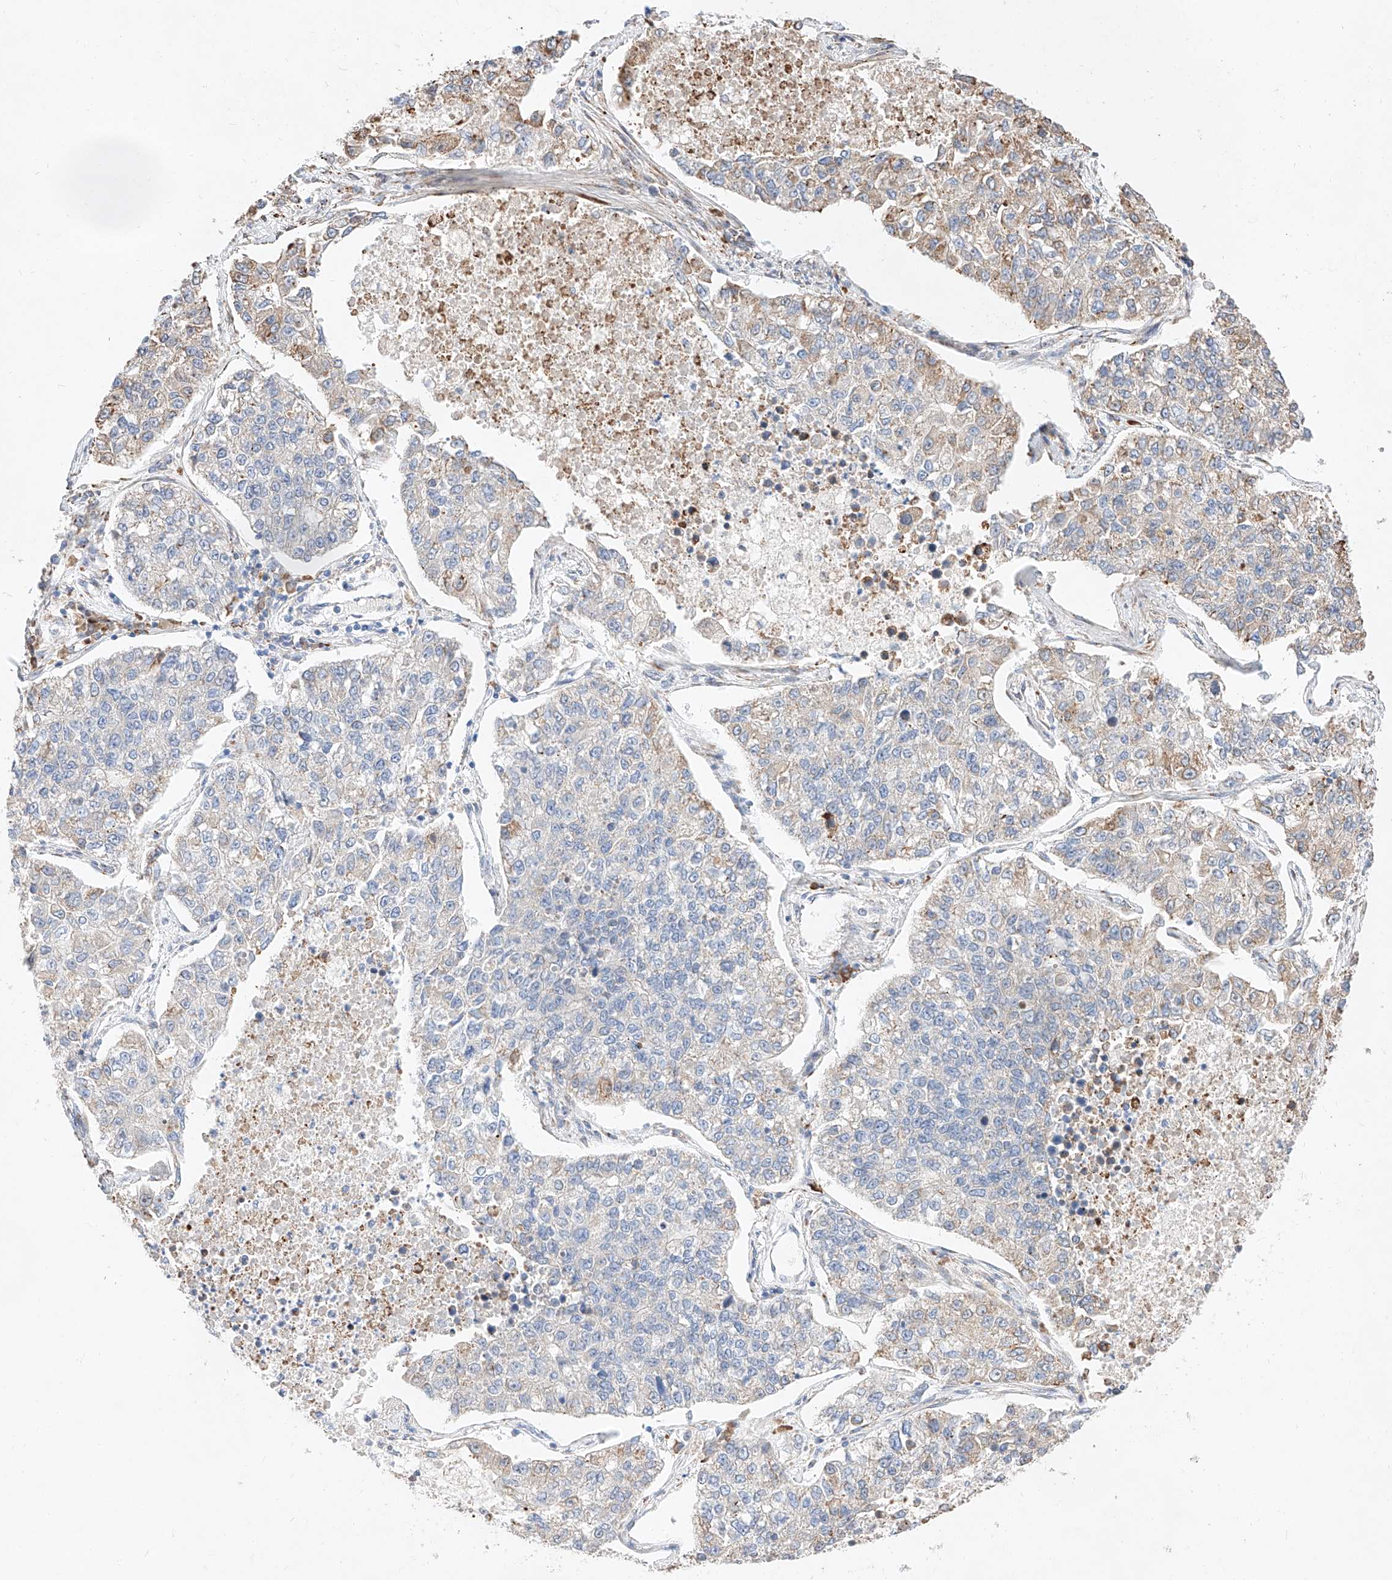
{"staining": {"intensity": "weak", "quantity": "<25%", "location": "cytoplasmic/membranous"}, "tissue": "lung cancer", "cell_type": "Tumor cells", "image_type": "cancer", "snomed": [{"axis": "morphology", "description": "Adenocarcinoma, NOS"}, {"axis": "topography", "description": "Lung"}], "caption": "A histopathology image of human lung cancer (adenocarcinoma) is negative for staining in tumor cells.", "gene": "ATP9B", "patient": {"sex": "male", "age": 49}}